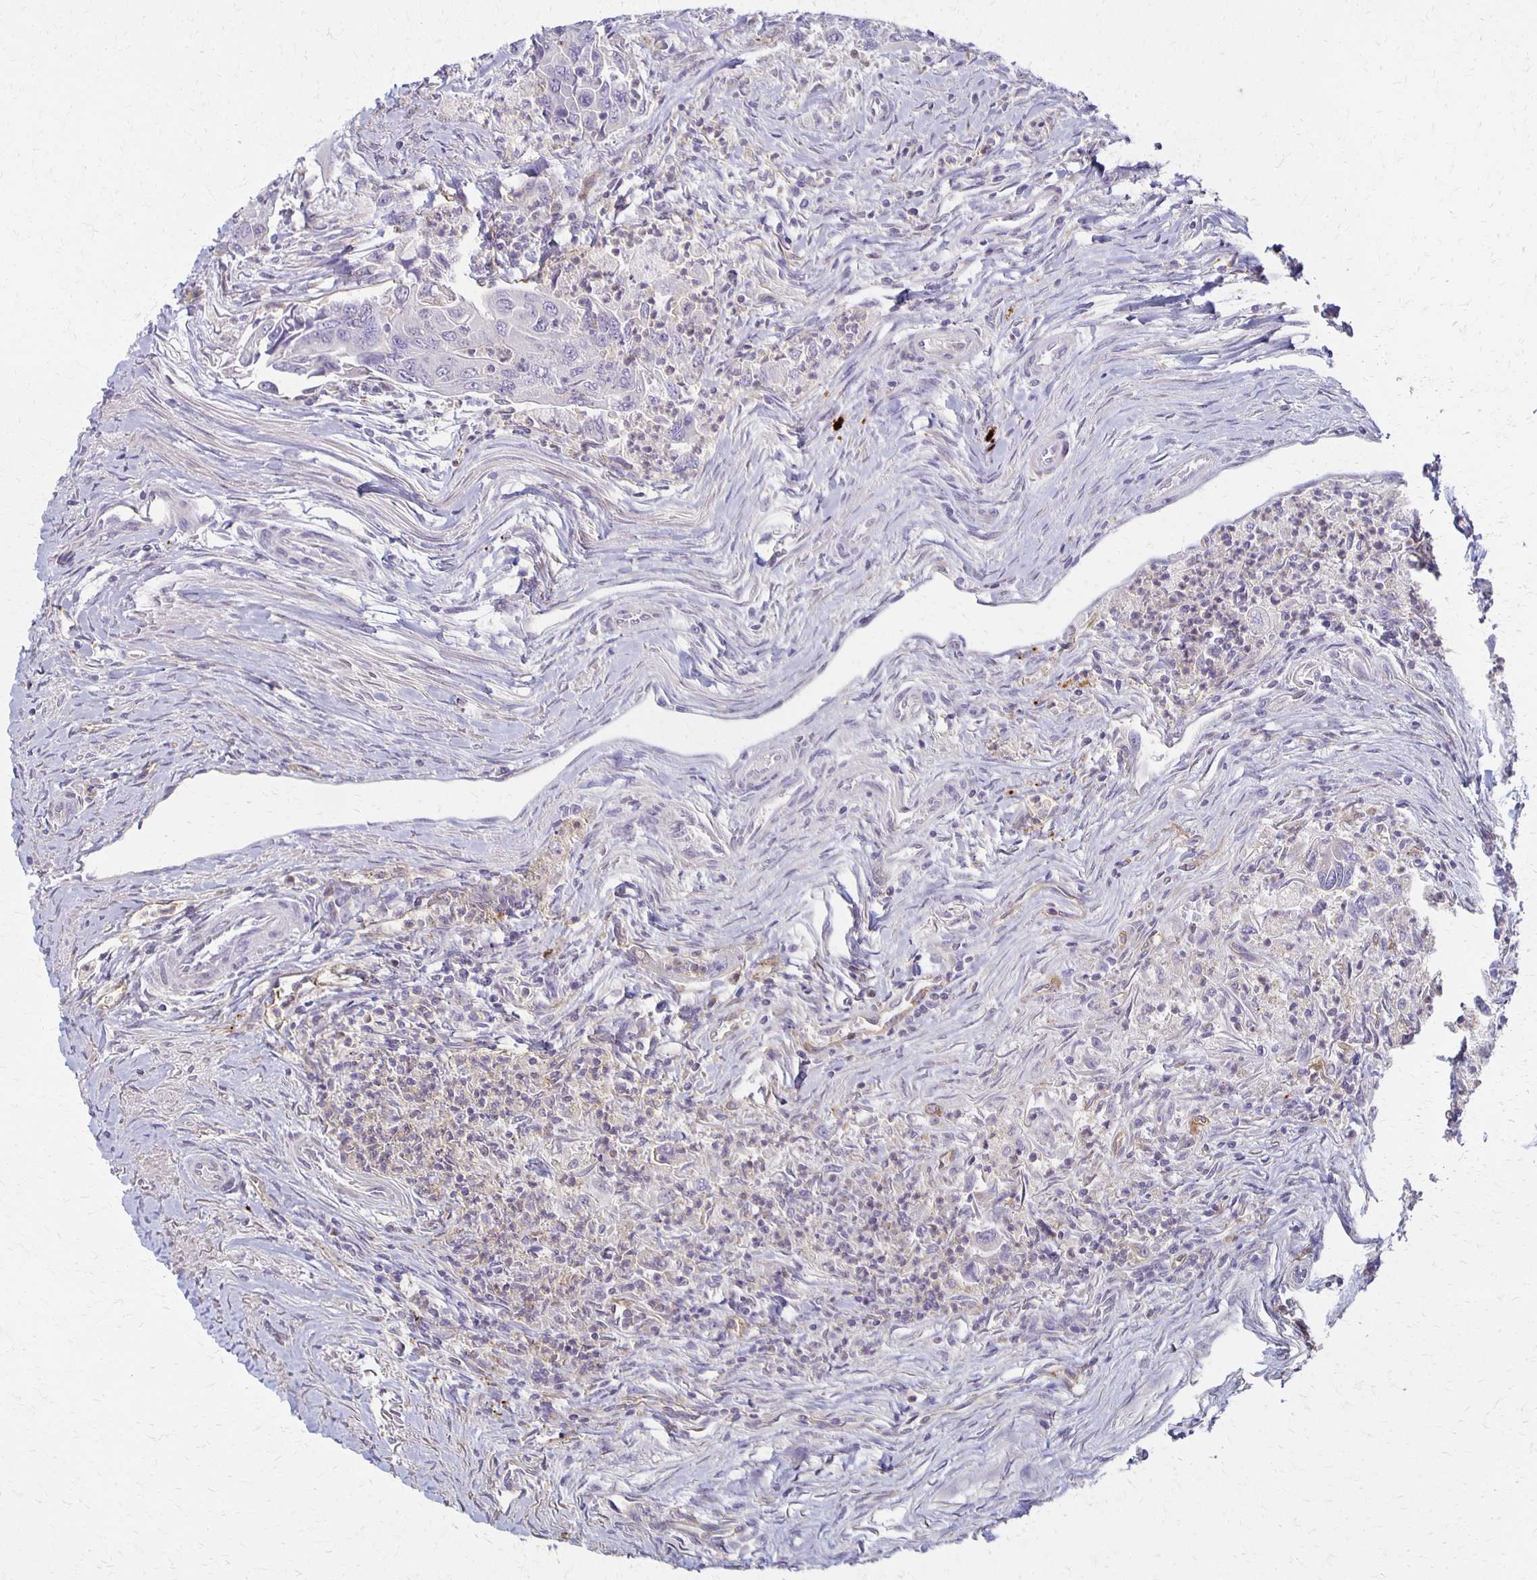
{"staining": {"intensity": "negative", "quantity": "none", "location": "none"}, "tissue": "colorectal cancer", "cell_type": "Tumor cells", "image_type": "cancer", "snomed": [{"axis": "morphology", "description": "Adenocarcinoma, NOS"}, {"axis": "topography", "description": "Colon"}], "caption": "This is an immunohistochemistry histopathology image of adenocarcinoma (colorectal). There is no staining in tumor cells.", "gene": "GPX4", "patient": {"sex": "female", "age": 67}}